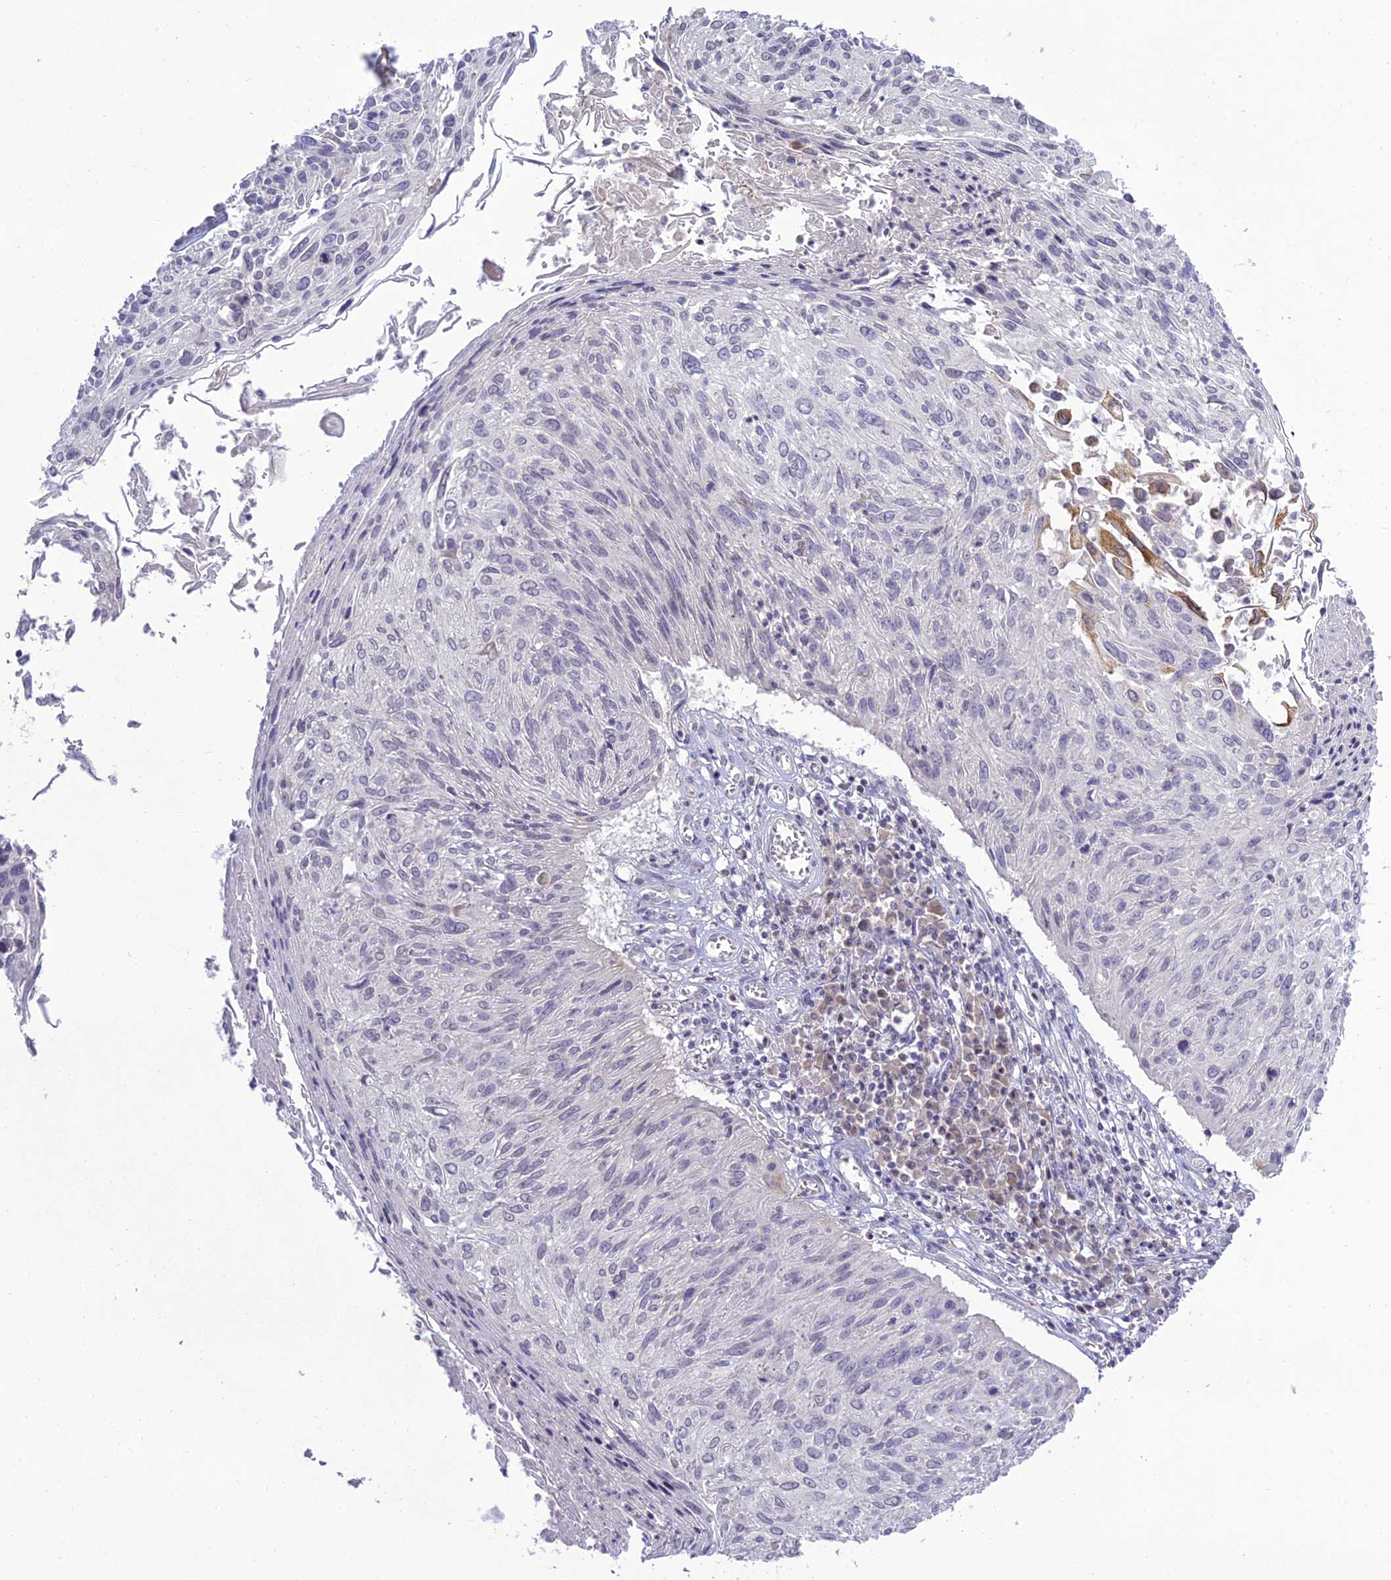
{"staining": {"intensity": "negative", "quantity": "none", "location": "none"}, "tissue": "cervical cancer", "cell_type": "Tumor cells", "image_type": "cancer", "snomed": [{"axis": "morphology", "description": "Squamous cell carcinoma, NOS"}, {"axis": "topography", "description": "Cervix"}], "caption": "High power microscopy image of an immunohistochemistry photomicrograph of cervical cancer, revealing no significant positivity in tumor cells. The staining is performed using DAB brown chromogen with nuclei counter-stained in using hematoxylin.", "gene": "TMEM40", "patient": {"sex": "female", "age": 51}}